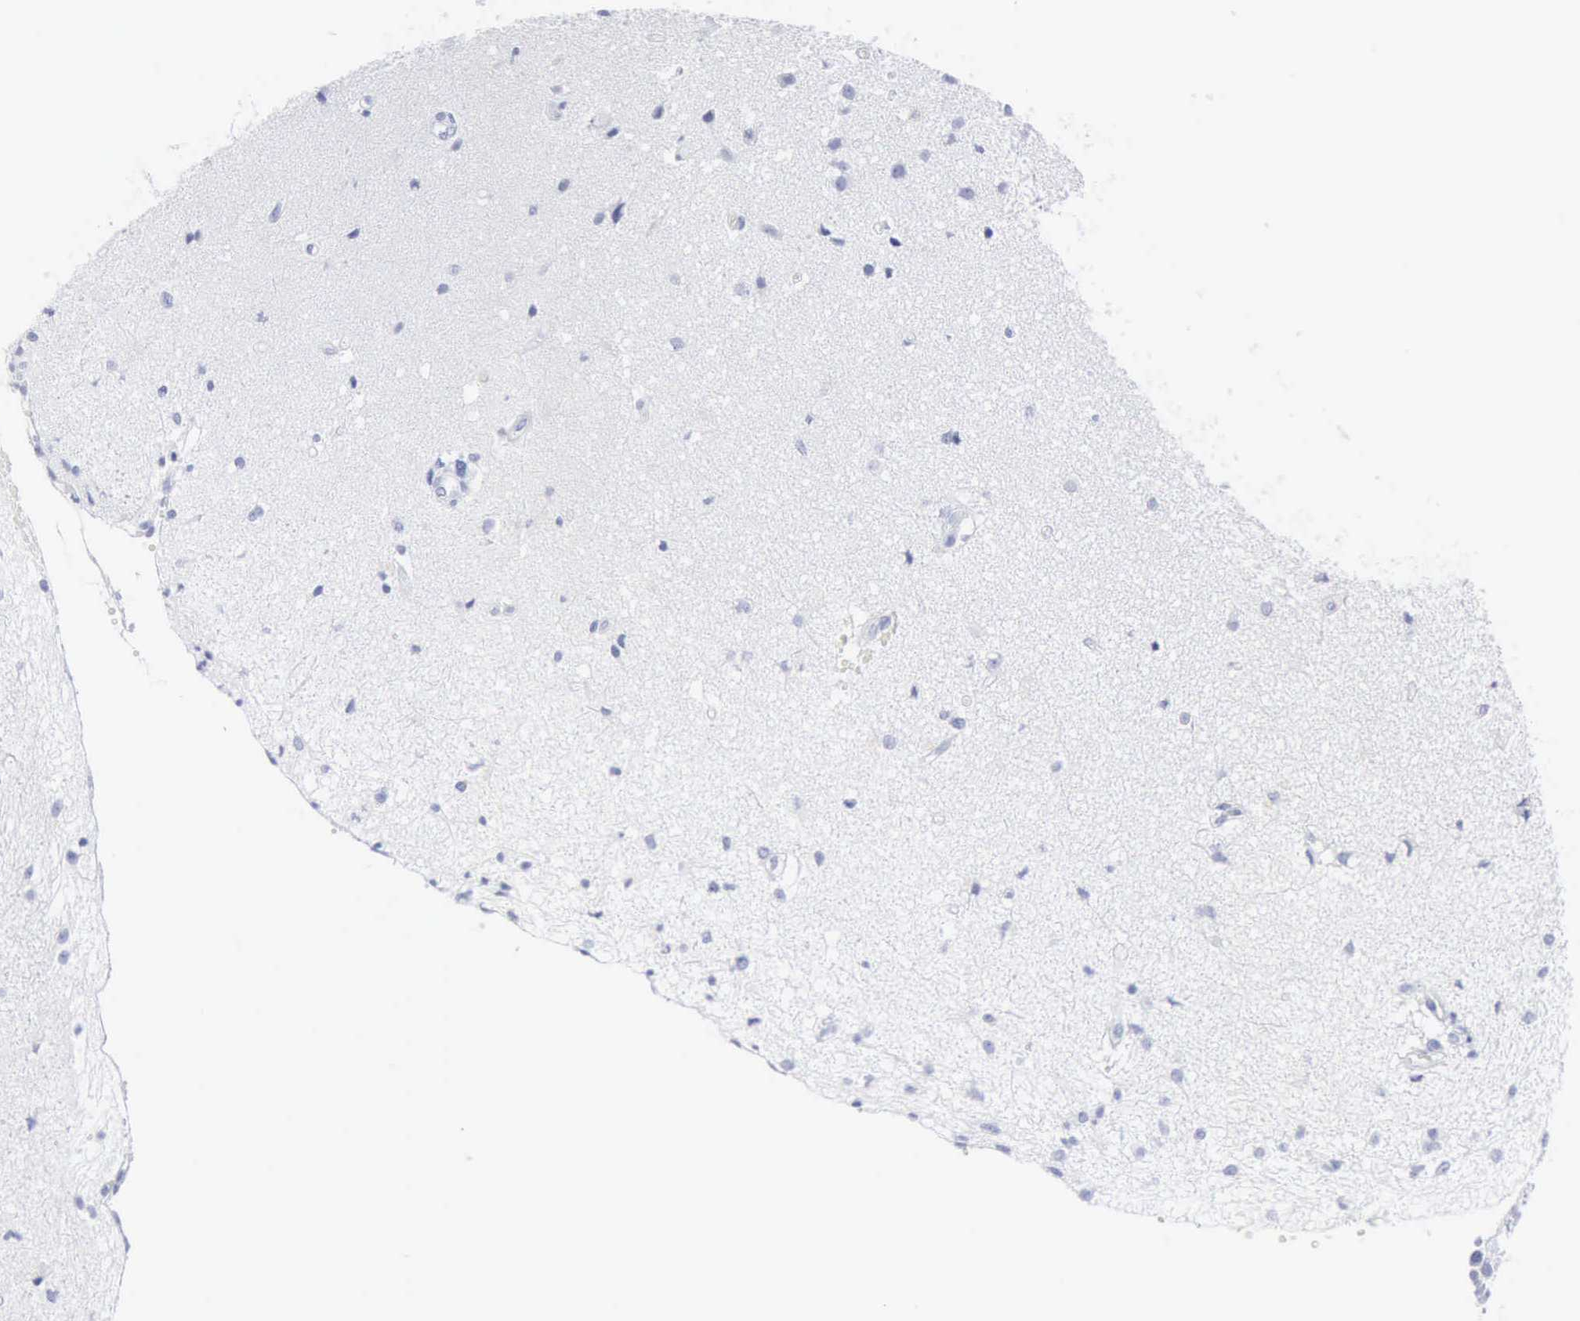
{"staining": {"intensity": "negative", "quantity": "none", "location": "none"}, "tissue": "glioma", "cell_type": "Tumor cells", "image_type": "cancer", "snomed": [{"axis": "morphology", "description": "Glioma, malignant, High grade"}, {"axis": "topography", "description": "Brain"}], "caption": "The histopathology image shows no staining of tumor cells in glioma.", "gene": "CMA1", "patient": {"sex": "male", "age": 66}}